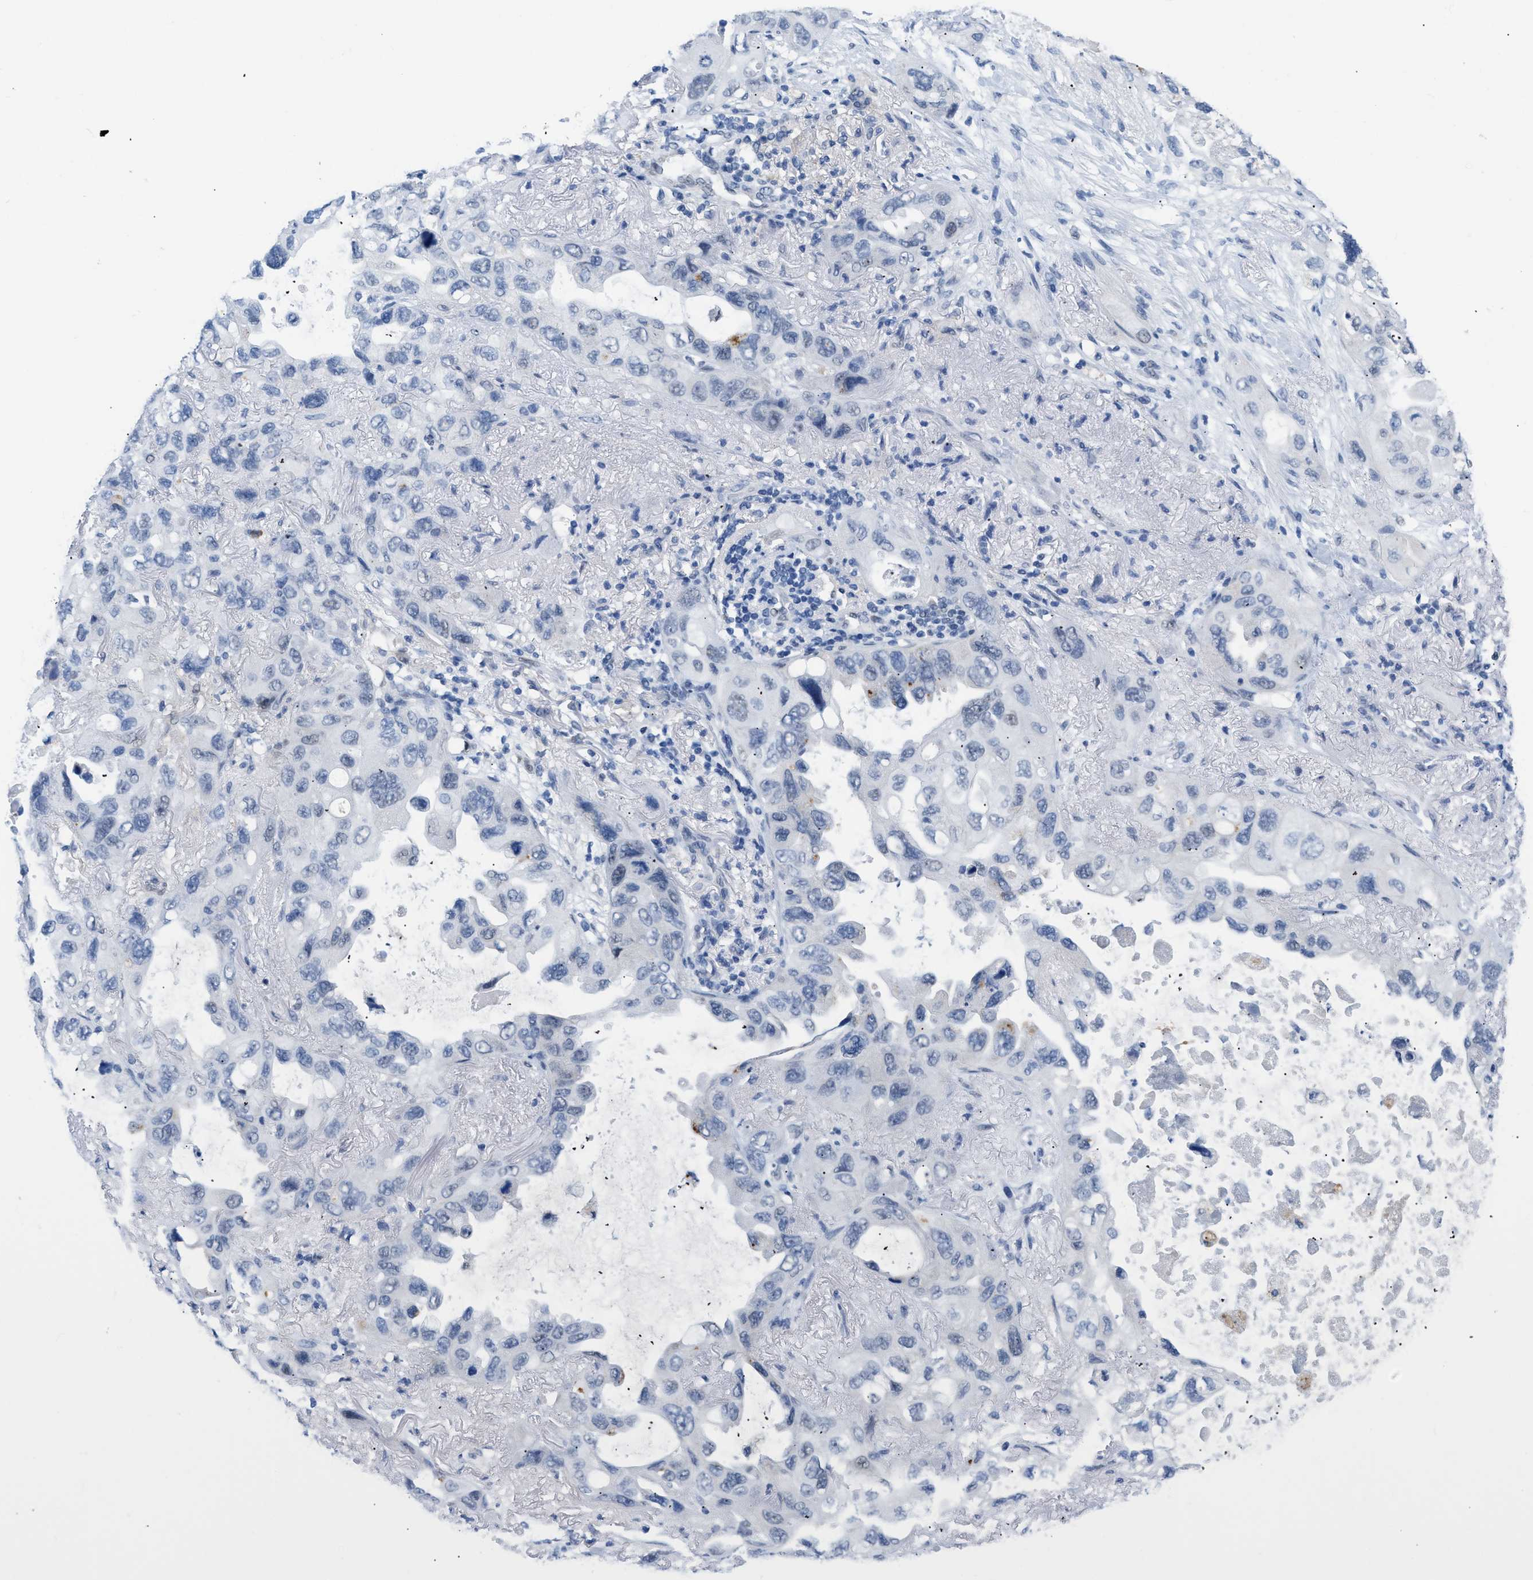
{"staining": {"intensity": "negative", "quantity": "none", "location": "none"}, "tissue": "lung cancer", "cell_type": "Tumor cells", "image_type": "cancer", "snomed": [{"axis": "morphology", "description": "Squamous cell carcinoma, NOS"}, {"axis": "topography", "description": "Lung"}], "caption": "The histopathology image shows no significant positivity in tumor cells of lung cancer (squamous cell carcinoma).", "gene": "BOLL", "patient": {"sex": "female", "age": 73}}